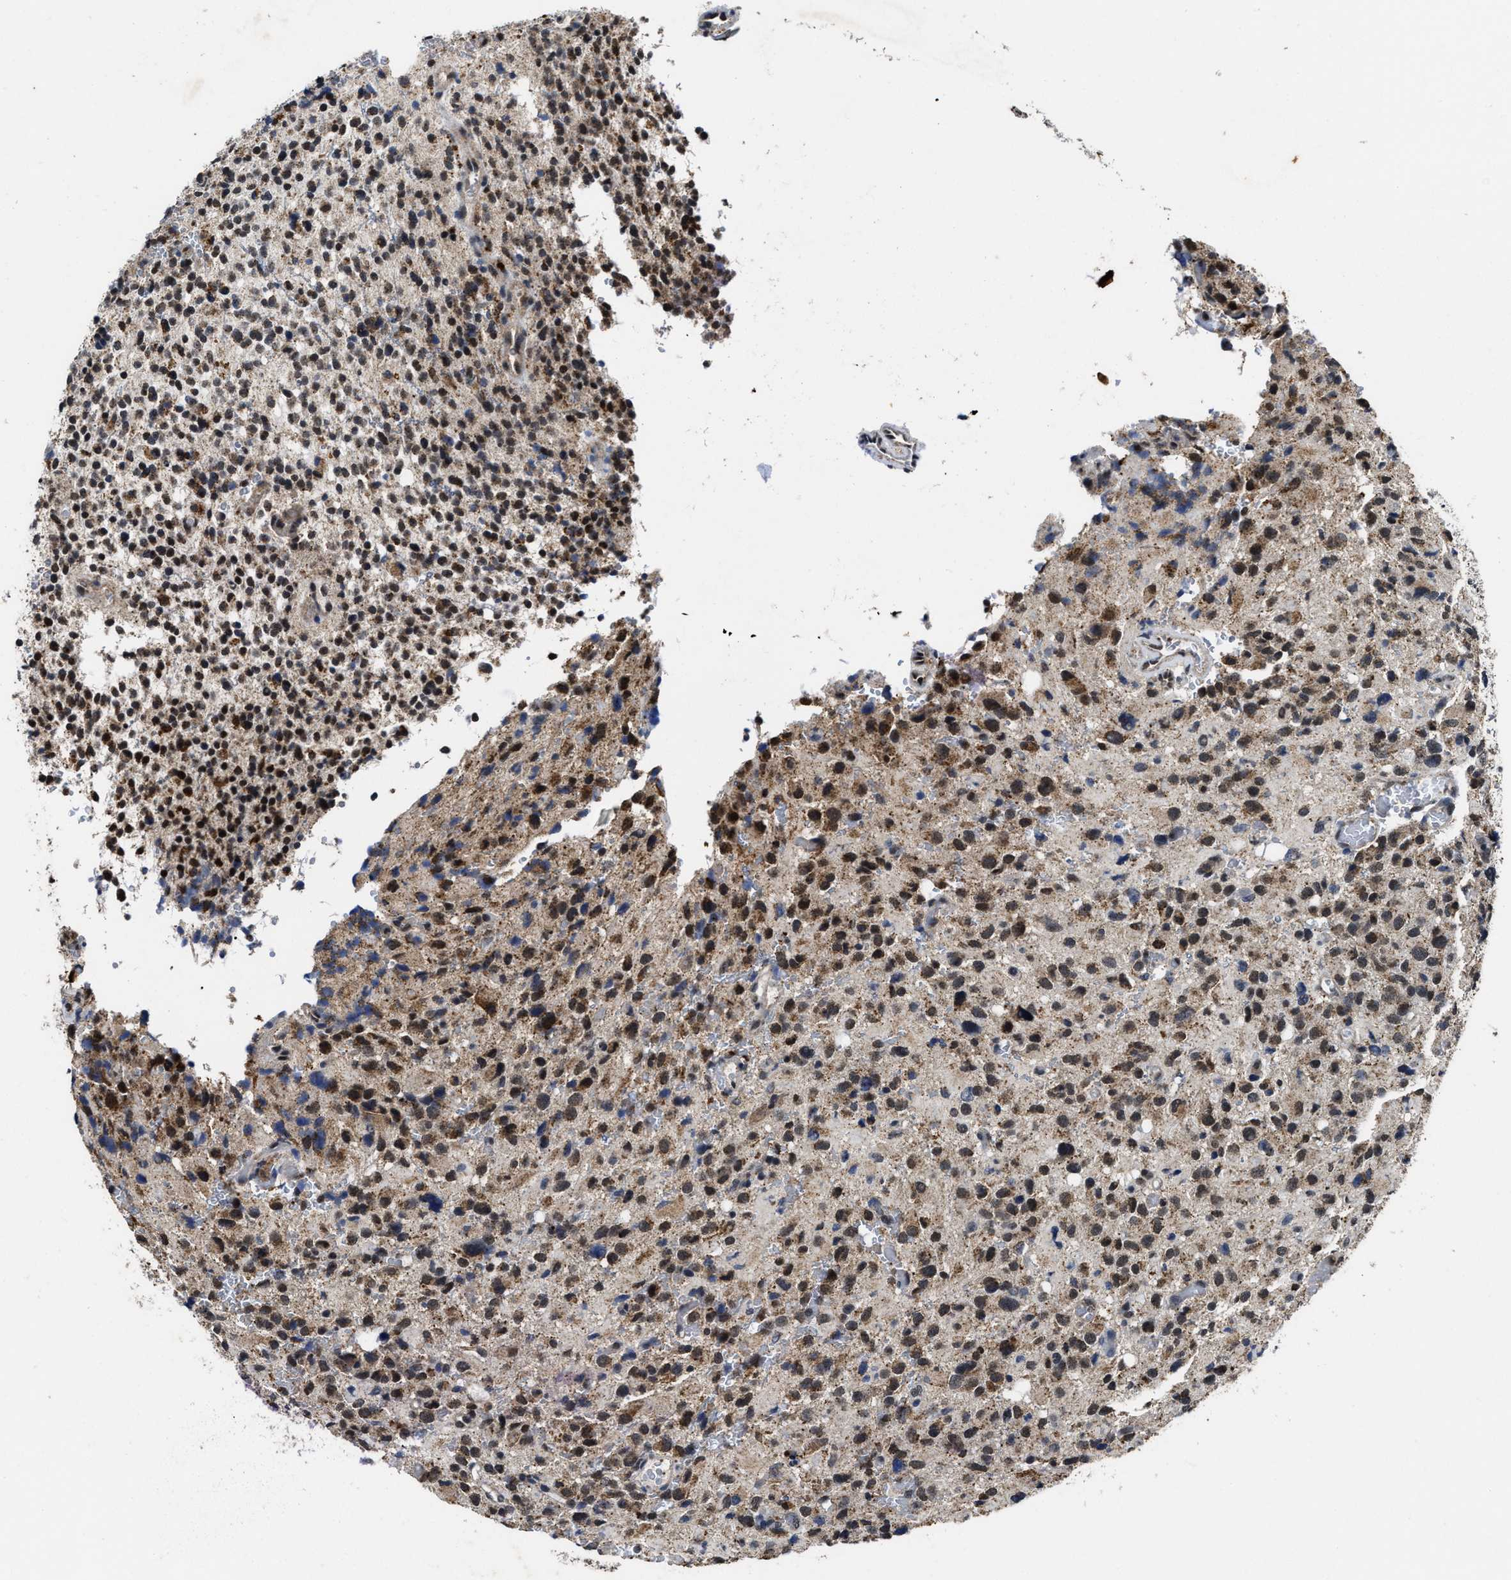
{"staining": {"intensity": "weak", "quantity": ">75%", "location": "cytoplasmic/membranous,nuclear"}, "tissue": "glioma", "cell_type": "Tumor cells", "image_type": "cancer", "snomed": [{"axis": "morphology", "description": "Glioma, malignant, High grade"}, {"axis": "topography", "description": "Brain"}], "caption": "Weak cytoplasmic/membranous and nuclear positivity is seen in about >75% of tumor cells in malignant high-grade glioma.", "gene": "ACOX1", "patient": {"sex": "male", "age": 48}}